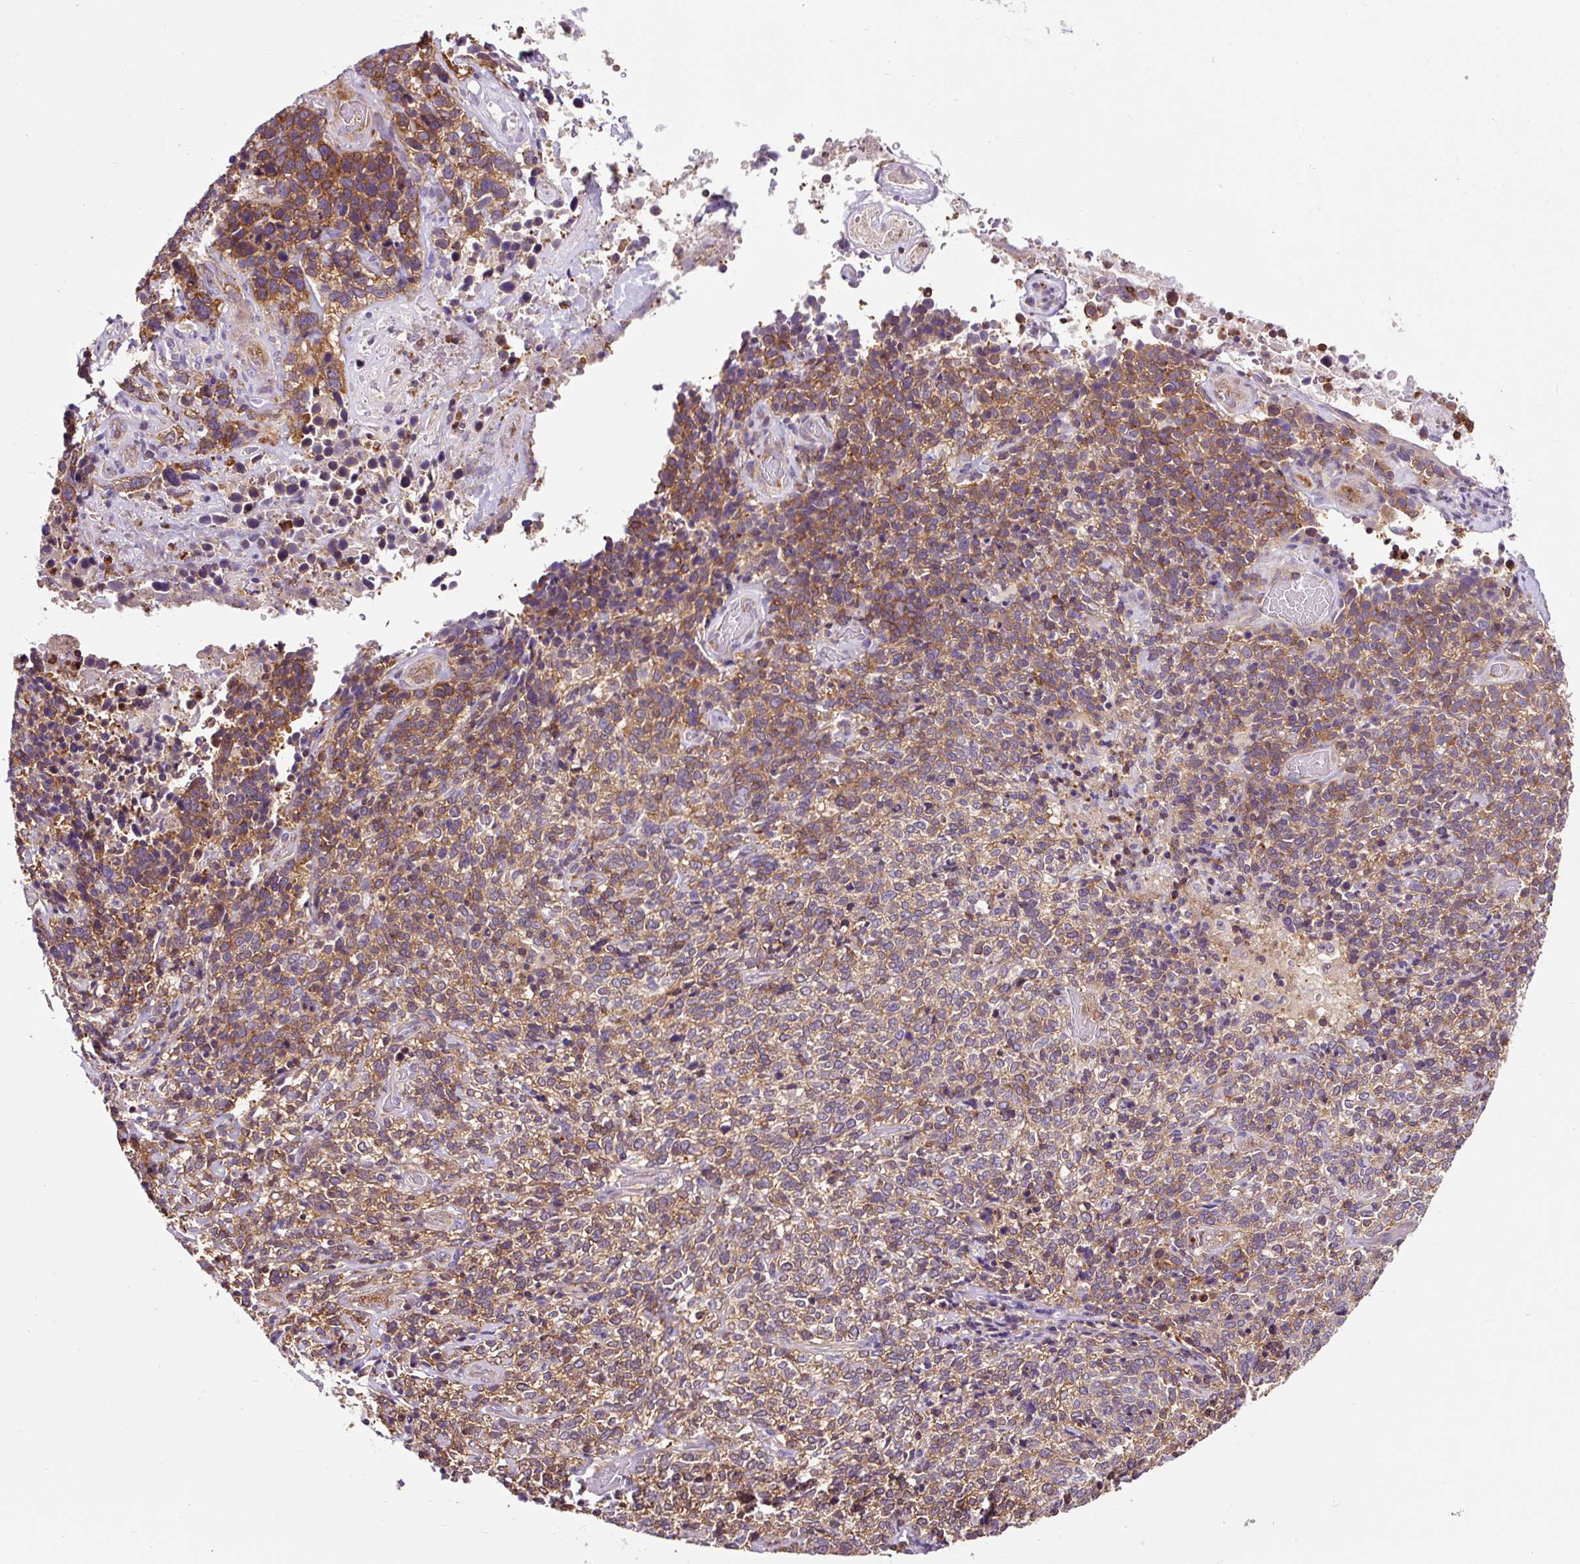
{"staining": {"intensity": "moderate", "quantity": ">75%", "location": "cytoplasmic/membranous"}, "tissue": "cervical cancer", "cell_type": "Tumor cells", "image_type": "cancer", "snomed": [{"axis": "morphology", "description": "Squamous cell carcinoma, NOS"}, {"axis": "topography", "description": "Cervix"}], "caption": "Human squamous cell carcinoma (cervical) stained with a protein marker reveals moderate staining in tumor cells.", "gene": "CISD3", "patient": {"sex": "female", "age": 46}}